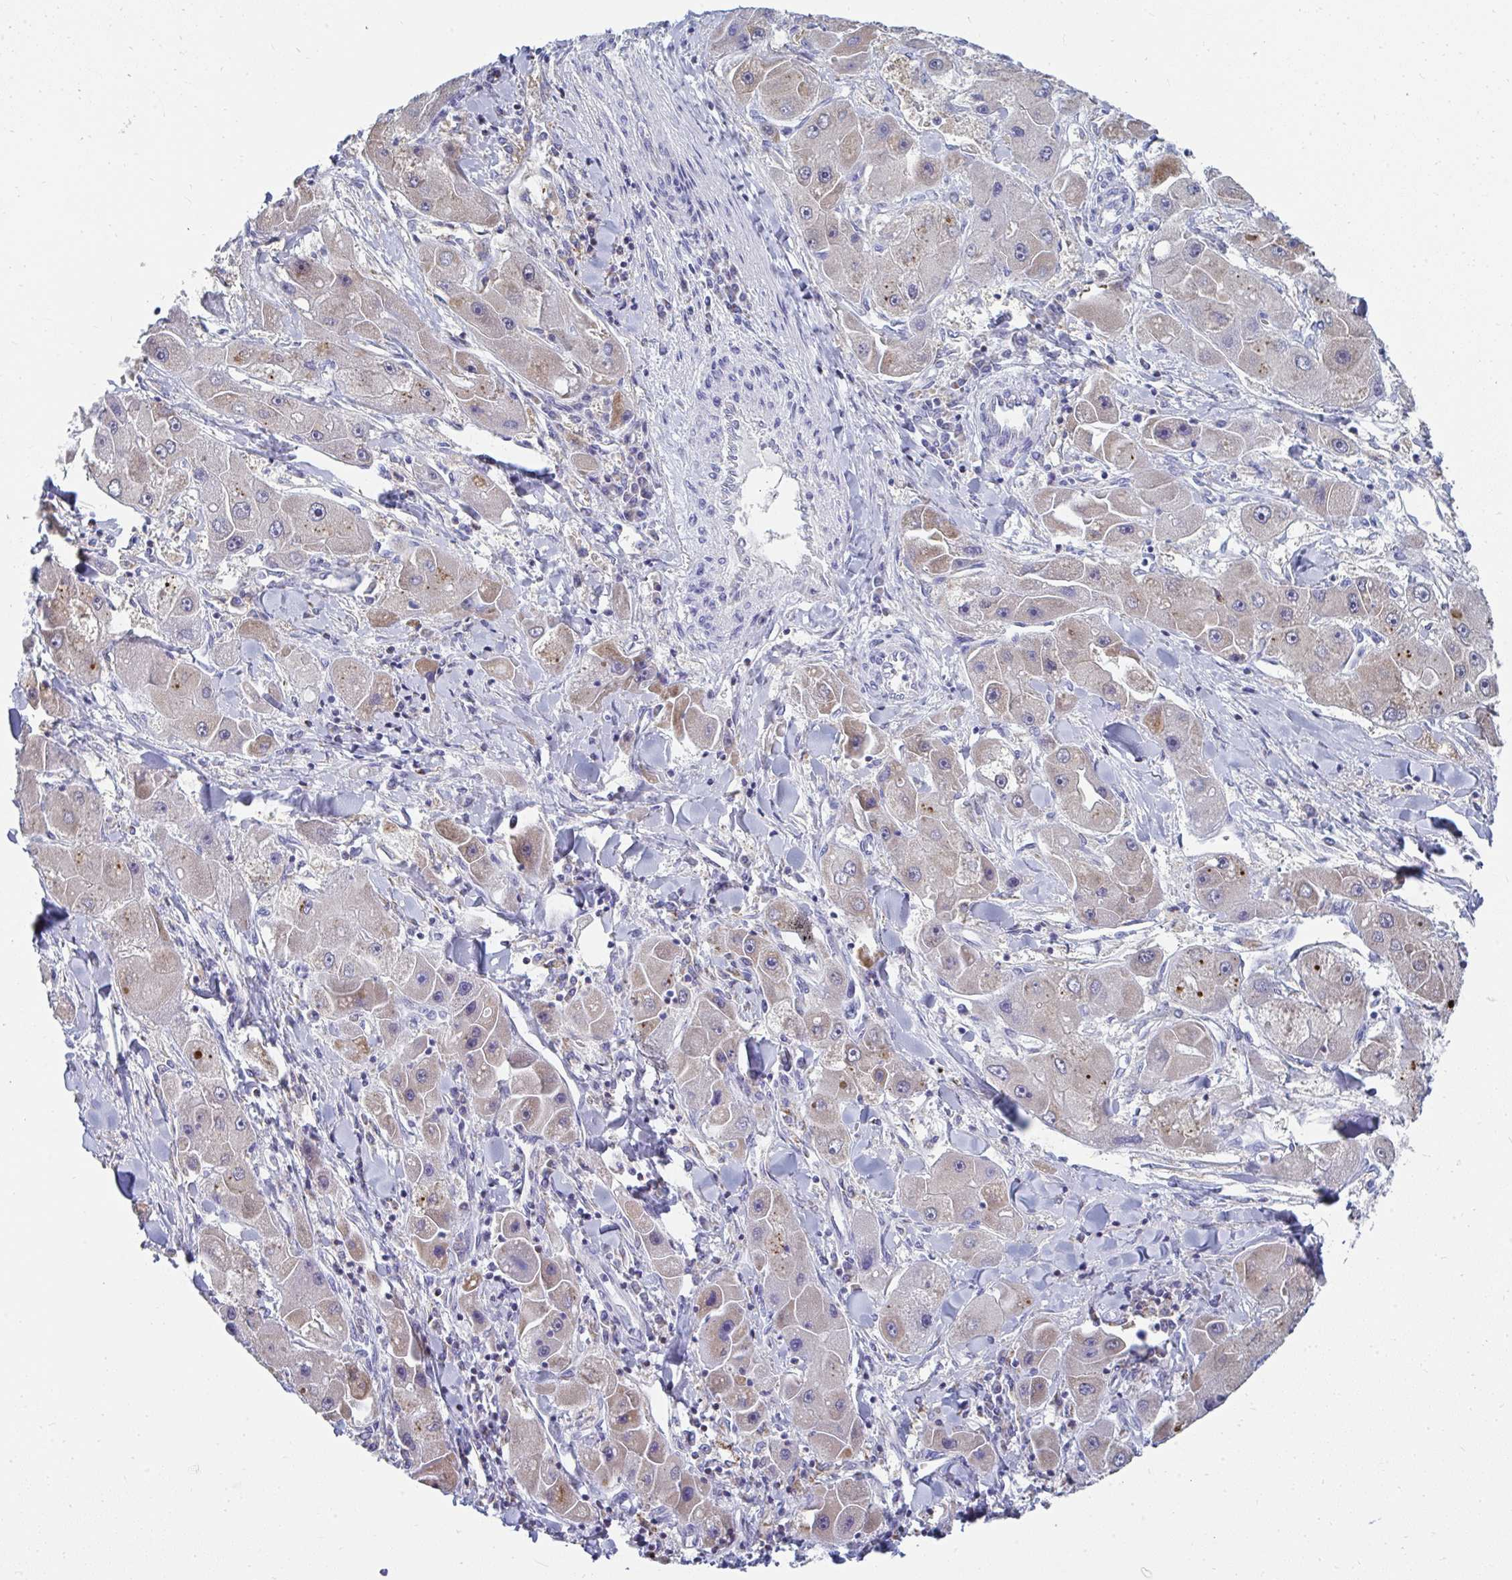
{"staining": {"intensity": "weak", "quantity": ">75%", "location": "cytoplasmic/membranous"}, "tissue": "liver cancer", "cell_type": "Tumor cells", "image_type": "cancer", "snomed": [{"axis": "morphology", "description": "Carcinoma, Hepatocellular, NOS"}, {"axis": "topography", "description": "Liver"}], "caption": "Protein expression analysis of hepatocellular carcinoma (liver) shows weak cytoplasmic/membranous expression in approximately >75% of tumor cells.", "gene": "MGAM2", "patient": {"sex": "male", "age": 24}}